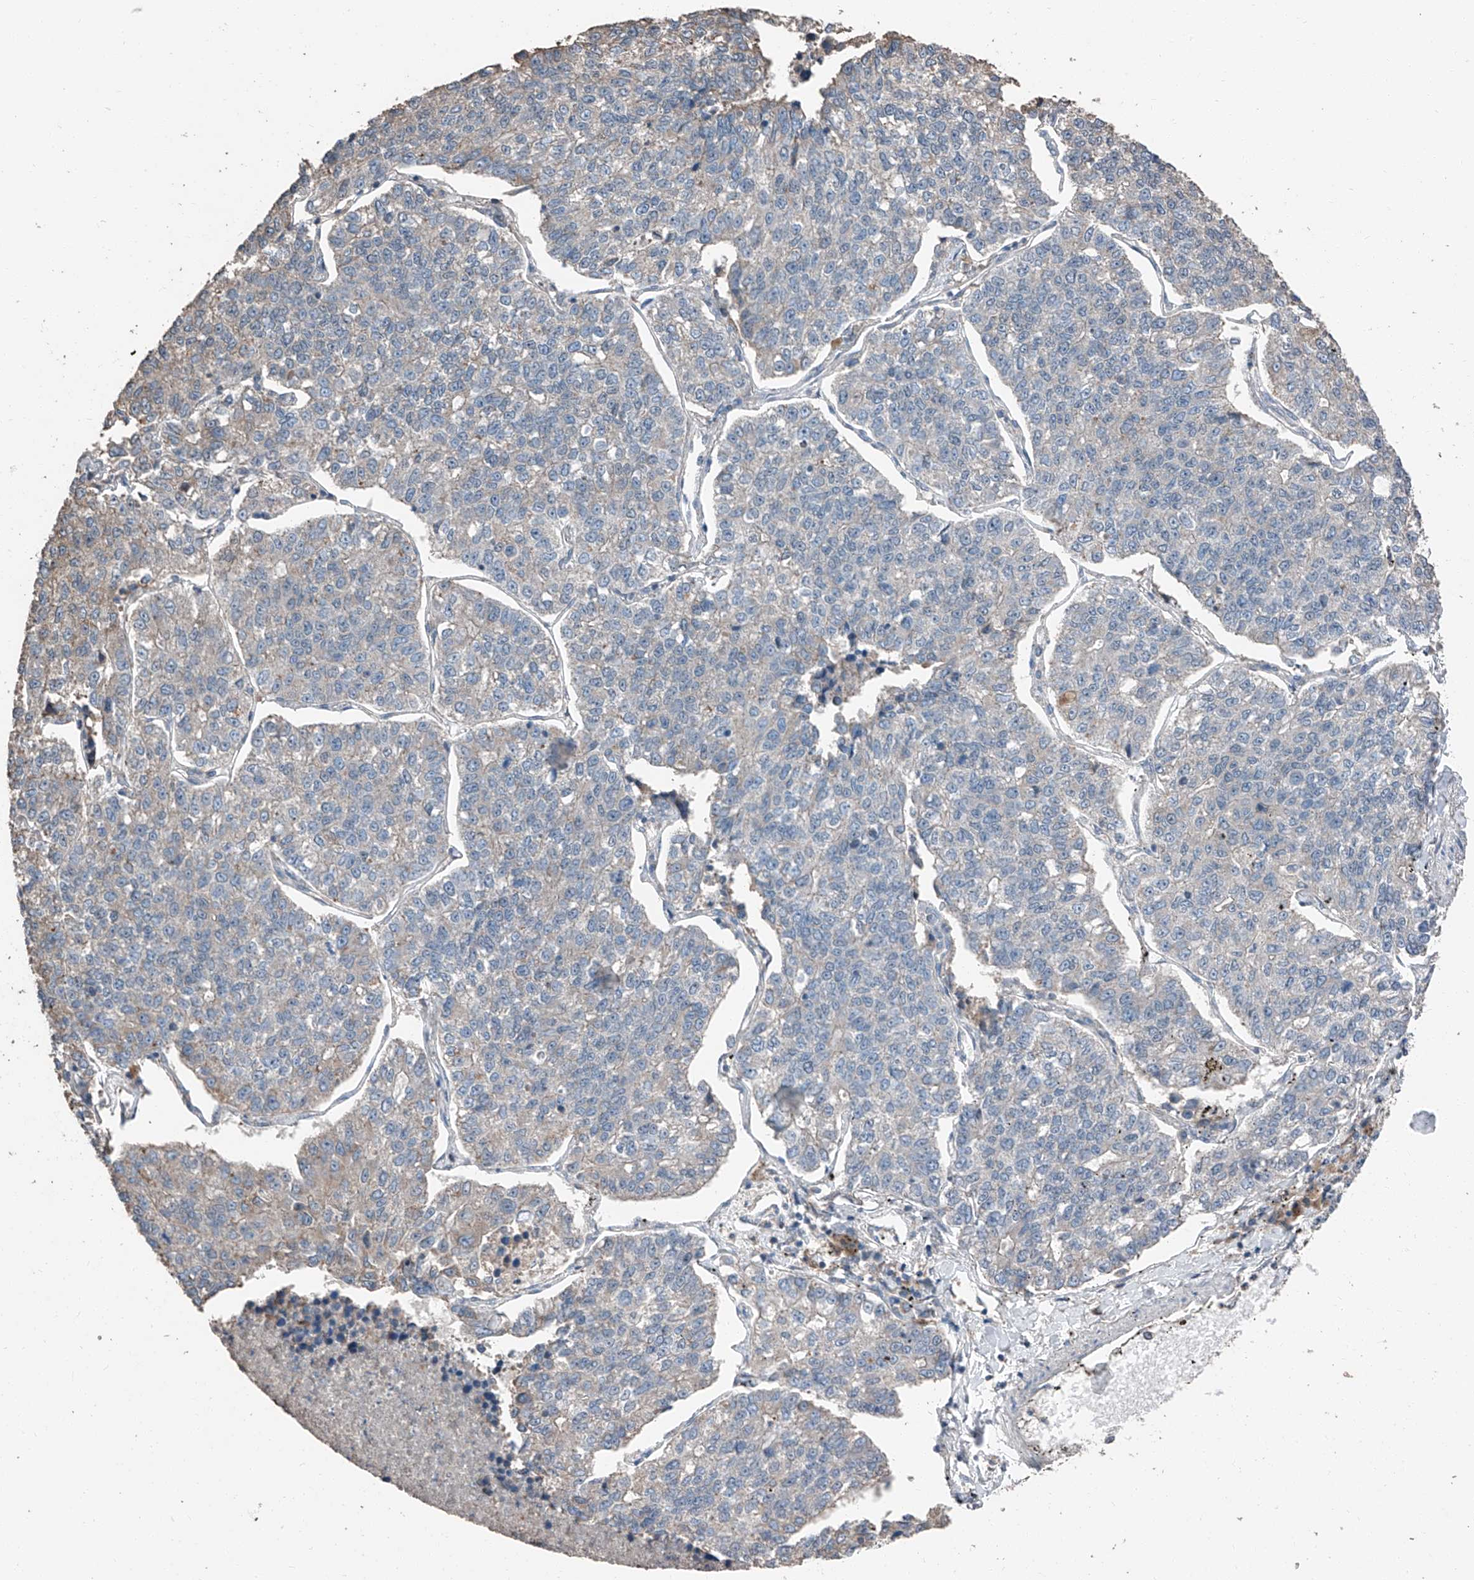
{"staining": {"intensity": "negative", "quantity": "none", "location": "none"}, "tissue": "lung cancer", "cell_type": "Tumor cells", "image_type": "cancer", "snomed": [{"axis": "morphology", "description": "Adenocarcinoma, NOS"}, {"axis": "topography", "description": "Lung"}], "caption": "This is a photomicrograph of IHC staining of adenocarcinoma (lung), which shows no positivity in tumor cells.", "gene": "MAMLD1", "patient": {"sex": "male", "age": 49}}